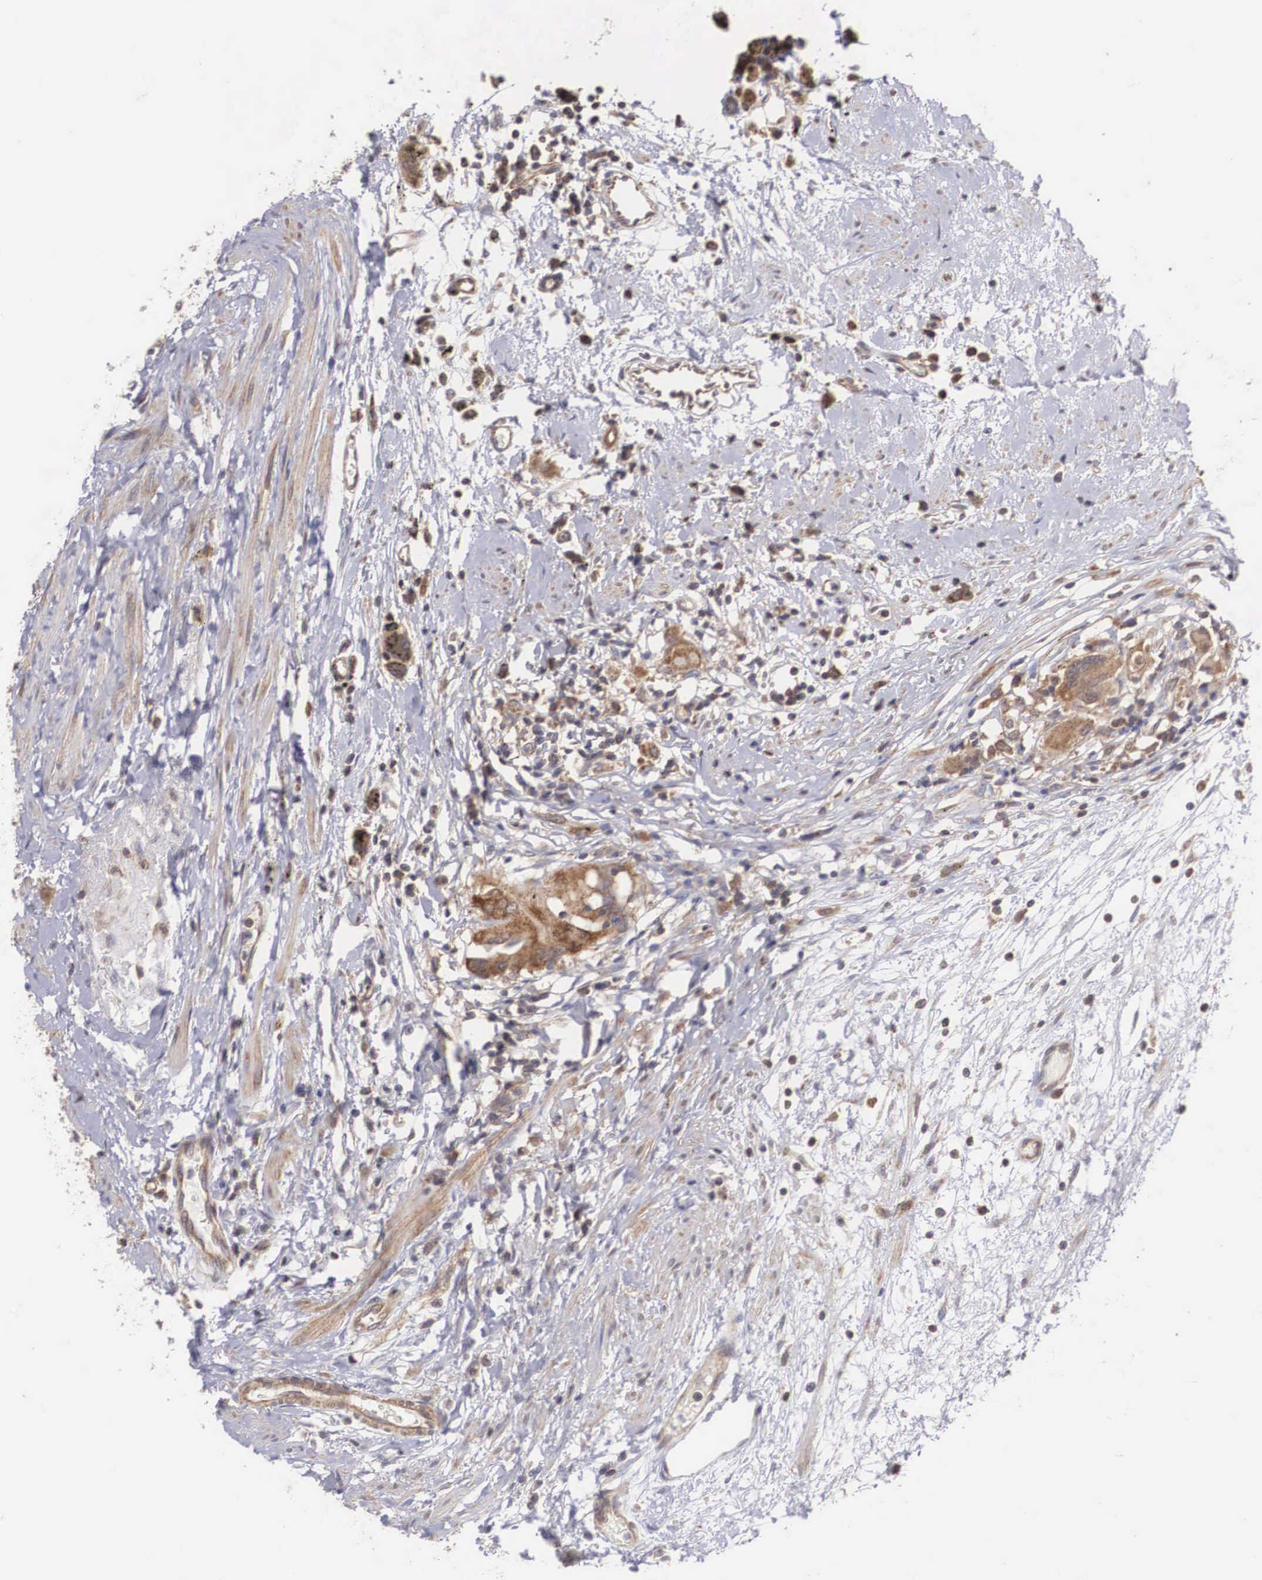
{"staining": {"intensity": "strong", "quantity": ">75%", "location": "cytoplasmic/membranous"}, "tissue": "urothelial cancer", "cell_type": "Tumor cells", "image_type": "cancer", "snomed": [{"axis": "morphology", "description": "Urothelial carcinoma, High grade"}, {"axis": "topography", "description": "Urinary bladder"}], "caption": "Tumor cells exhibit strong cytoplasmic/membranous positivity in approximately >75% of cells in urothelial cancer.", "gene": "DHRS1", "patient": {"sex": "male", "age": 78}}